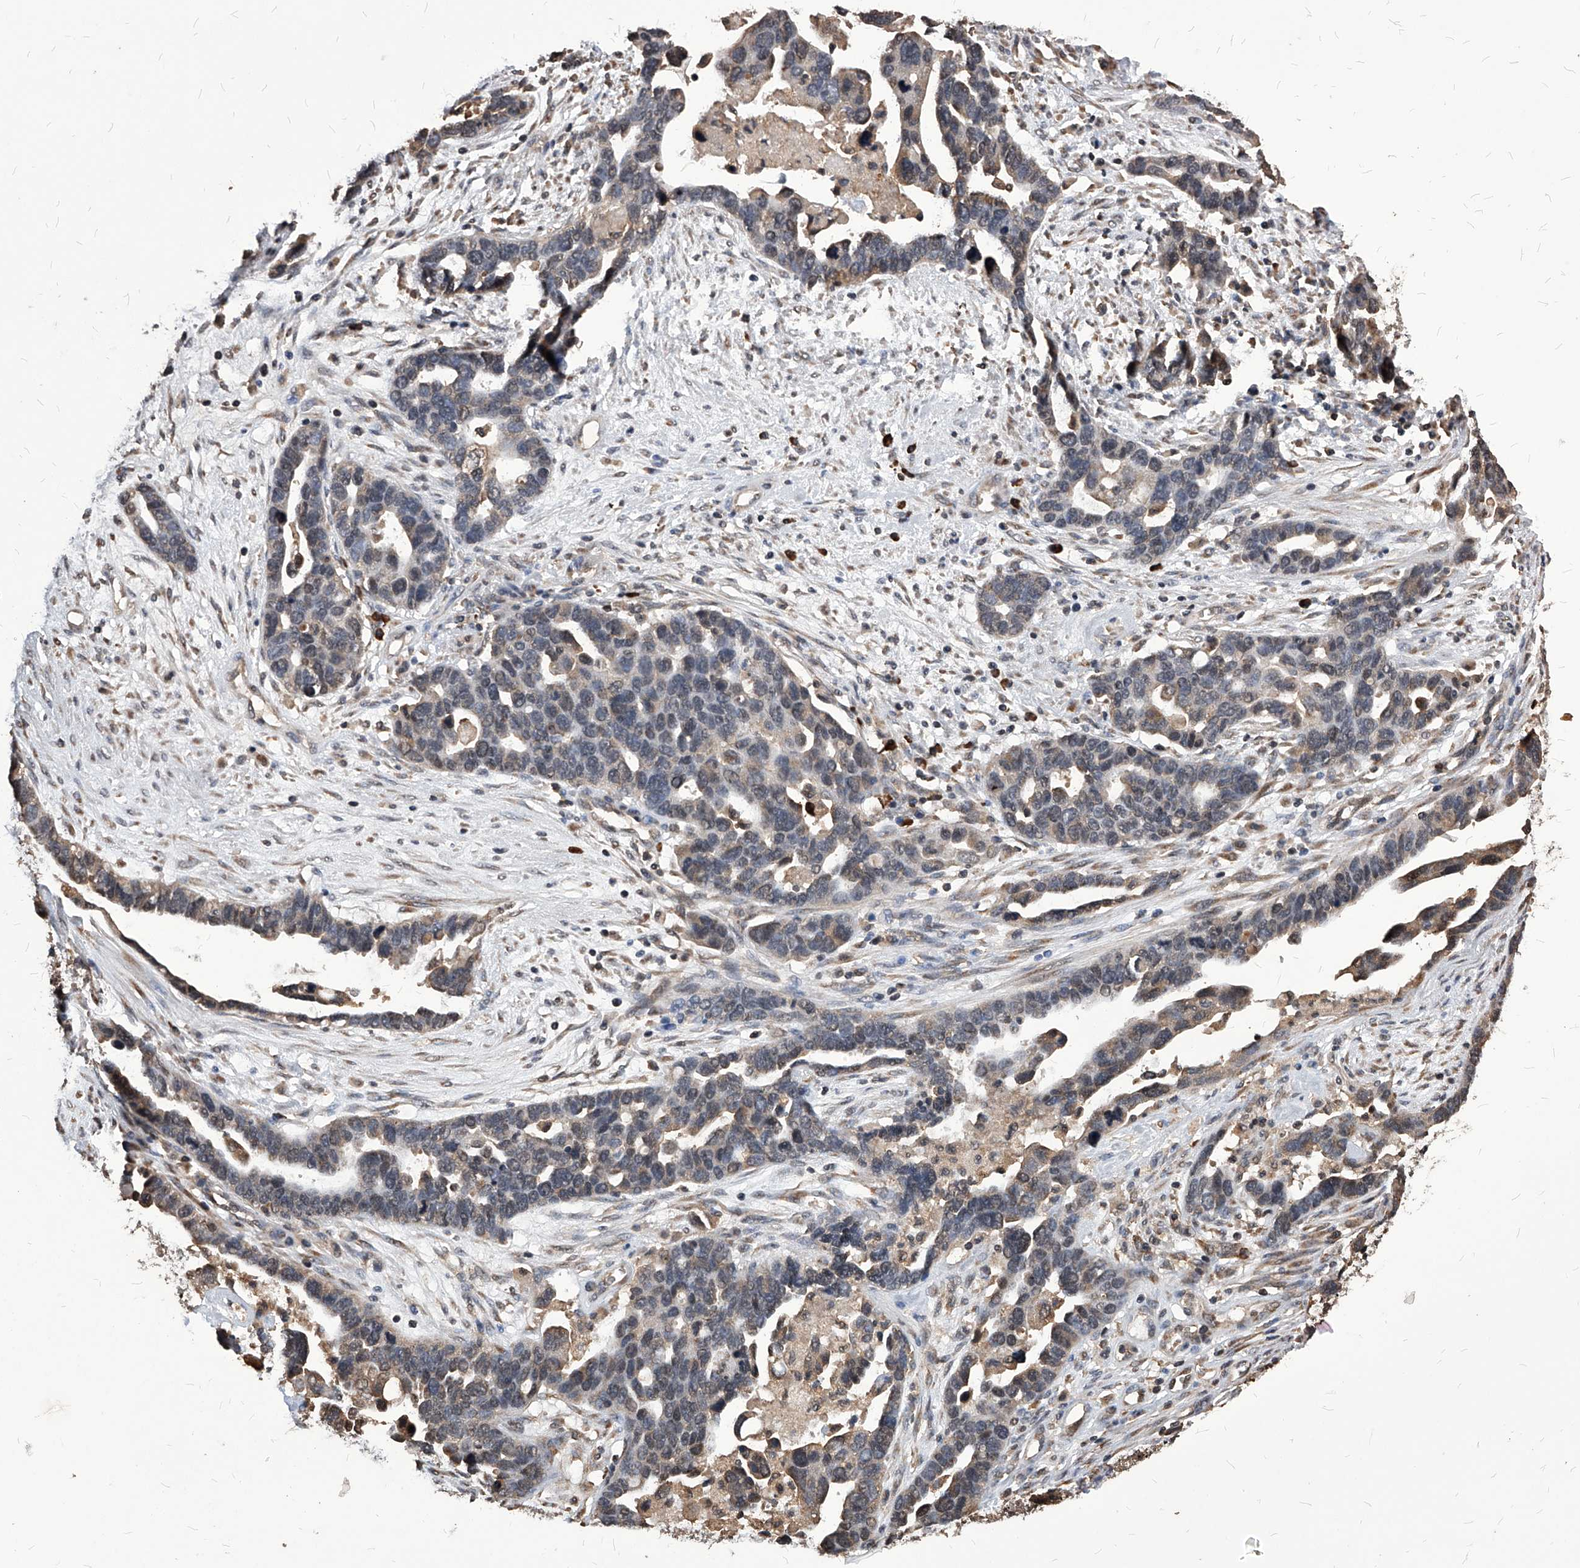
{"staining": {"intensity": "weak", "quantity": "<25%", "location": "cytoplasmic/membranous,nuclear"}, "tissue": "ovarian cancer", "cell_type": "Tumor cells", "image_type": "cancer", "snomed": [{"axis": "morphology", "description": "Cystadenocarcinoma, serous, NOS"}, {"axis": "topography", "description": "Ovary"}], "caption": "Immunohistochemistry (IHC) micrograph of neoplastic tissue: serous cystadenocarcinoma (ovarian) stained with DAB shows no significant protein positivity in tumor cells.", "gene": "ID1", "patient": {"sex": "female", "age": 54}}